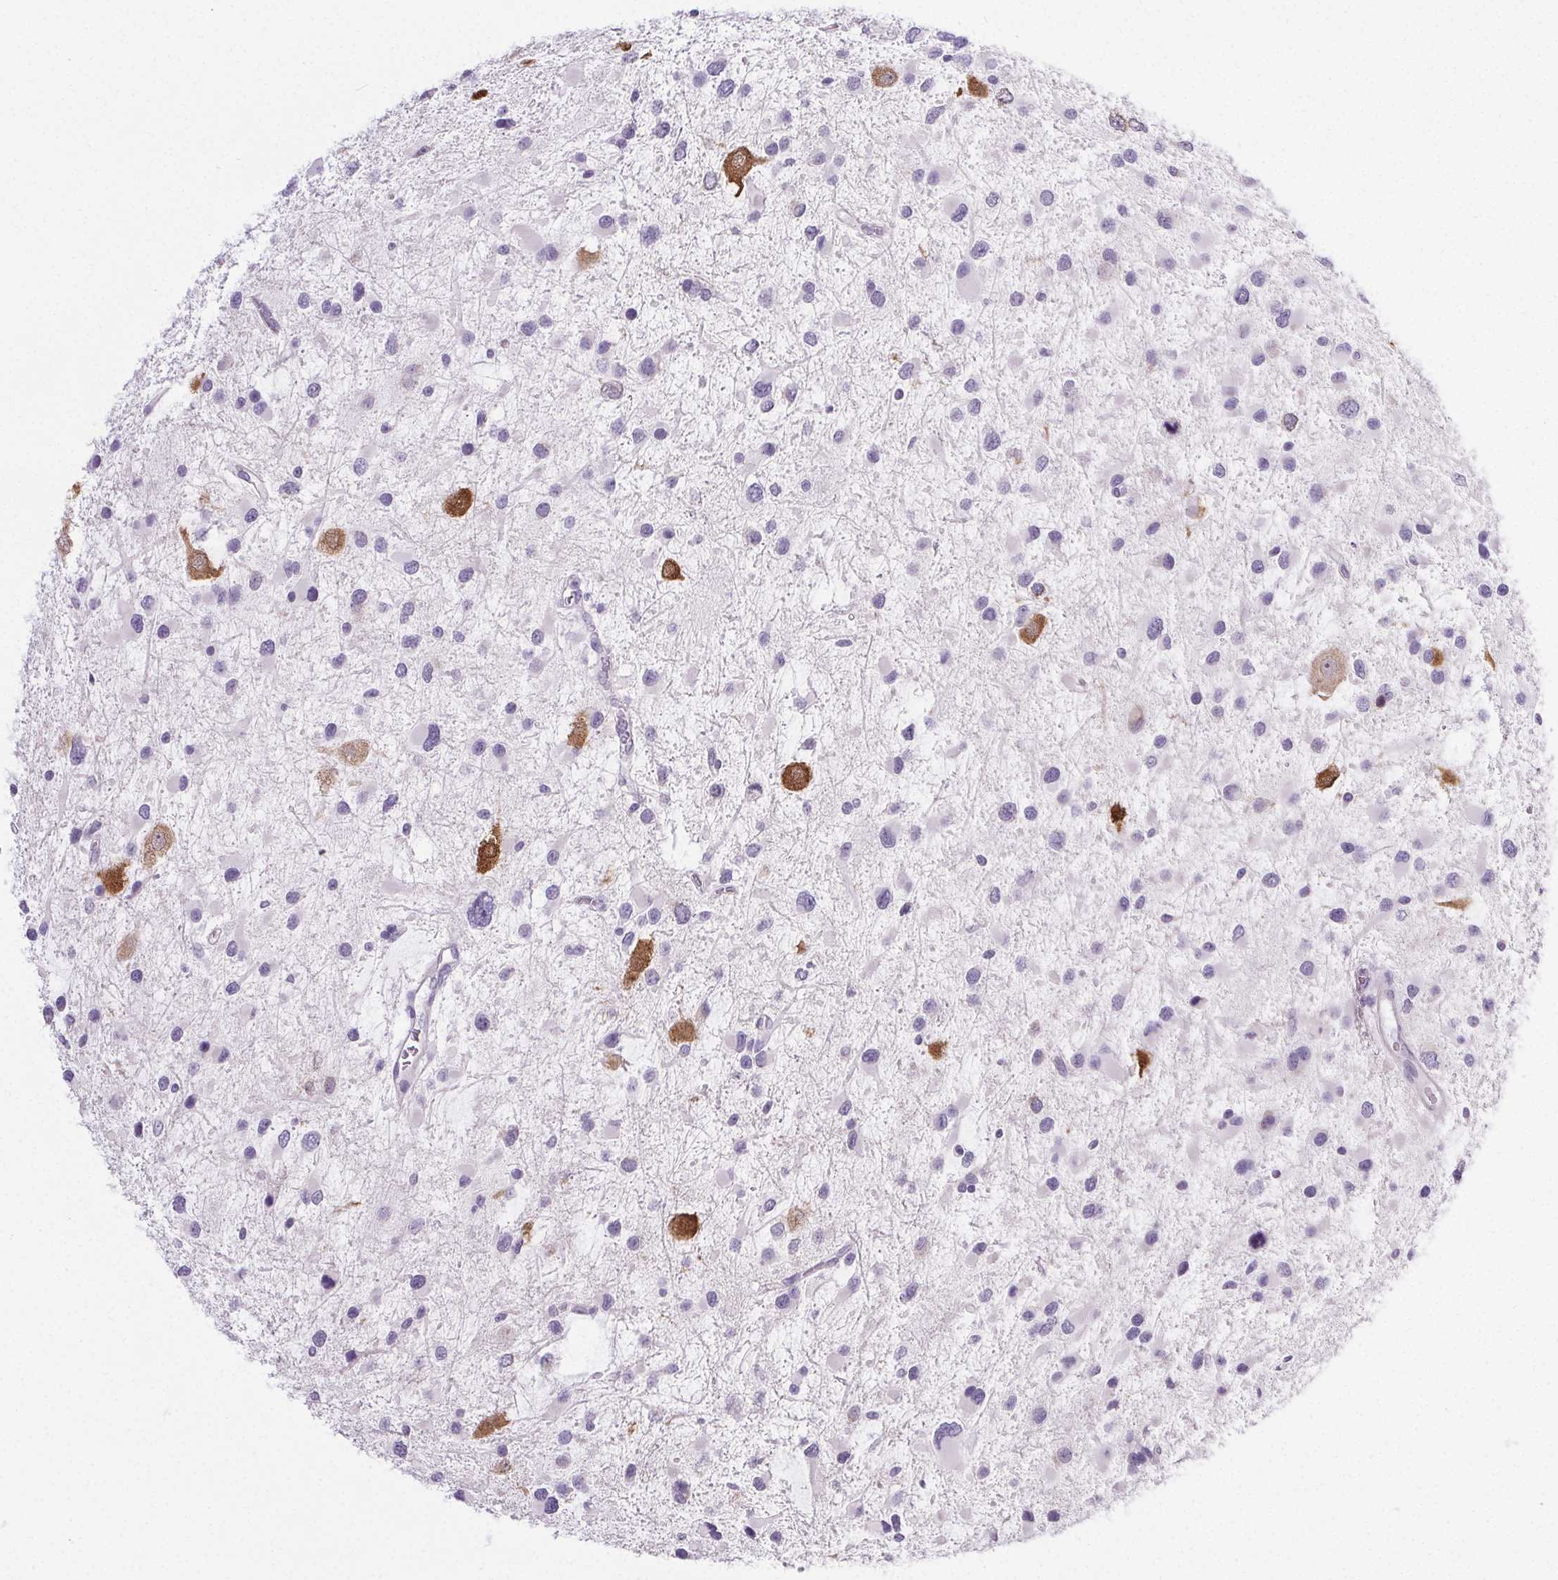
{"staining": {"intensity": "negative", "quantity": "none", "location": "none"}, "tissue": "glioma", "cell_type": "Tumor cells", "image_type": "cancer", "snomed": [{"axis": "morphology", "description": "Glioma, malignant, Low grade"}, {"axis": "topography", "description": "Brain"}], "caption": "High magnification brightfield microscopy of glioma stained with DAB (3,3'-diaminobenzidine) (brown) and counterstained with hematoxylin (blue): tumor cells show no significant positivity.", "gene": "ELAVL2", "patient": {"sex": "female", "age": 32}}